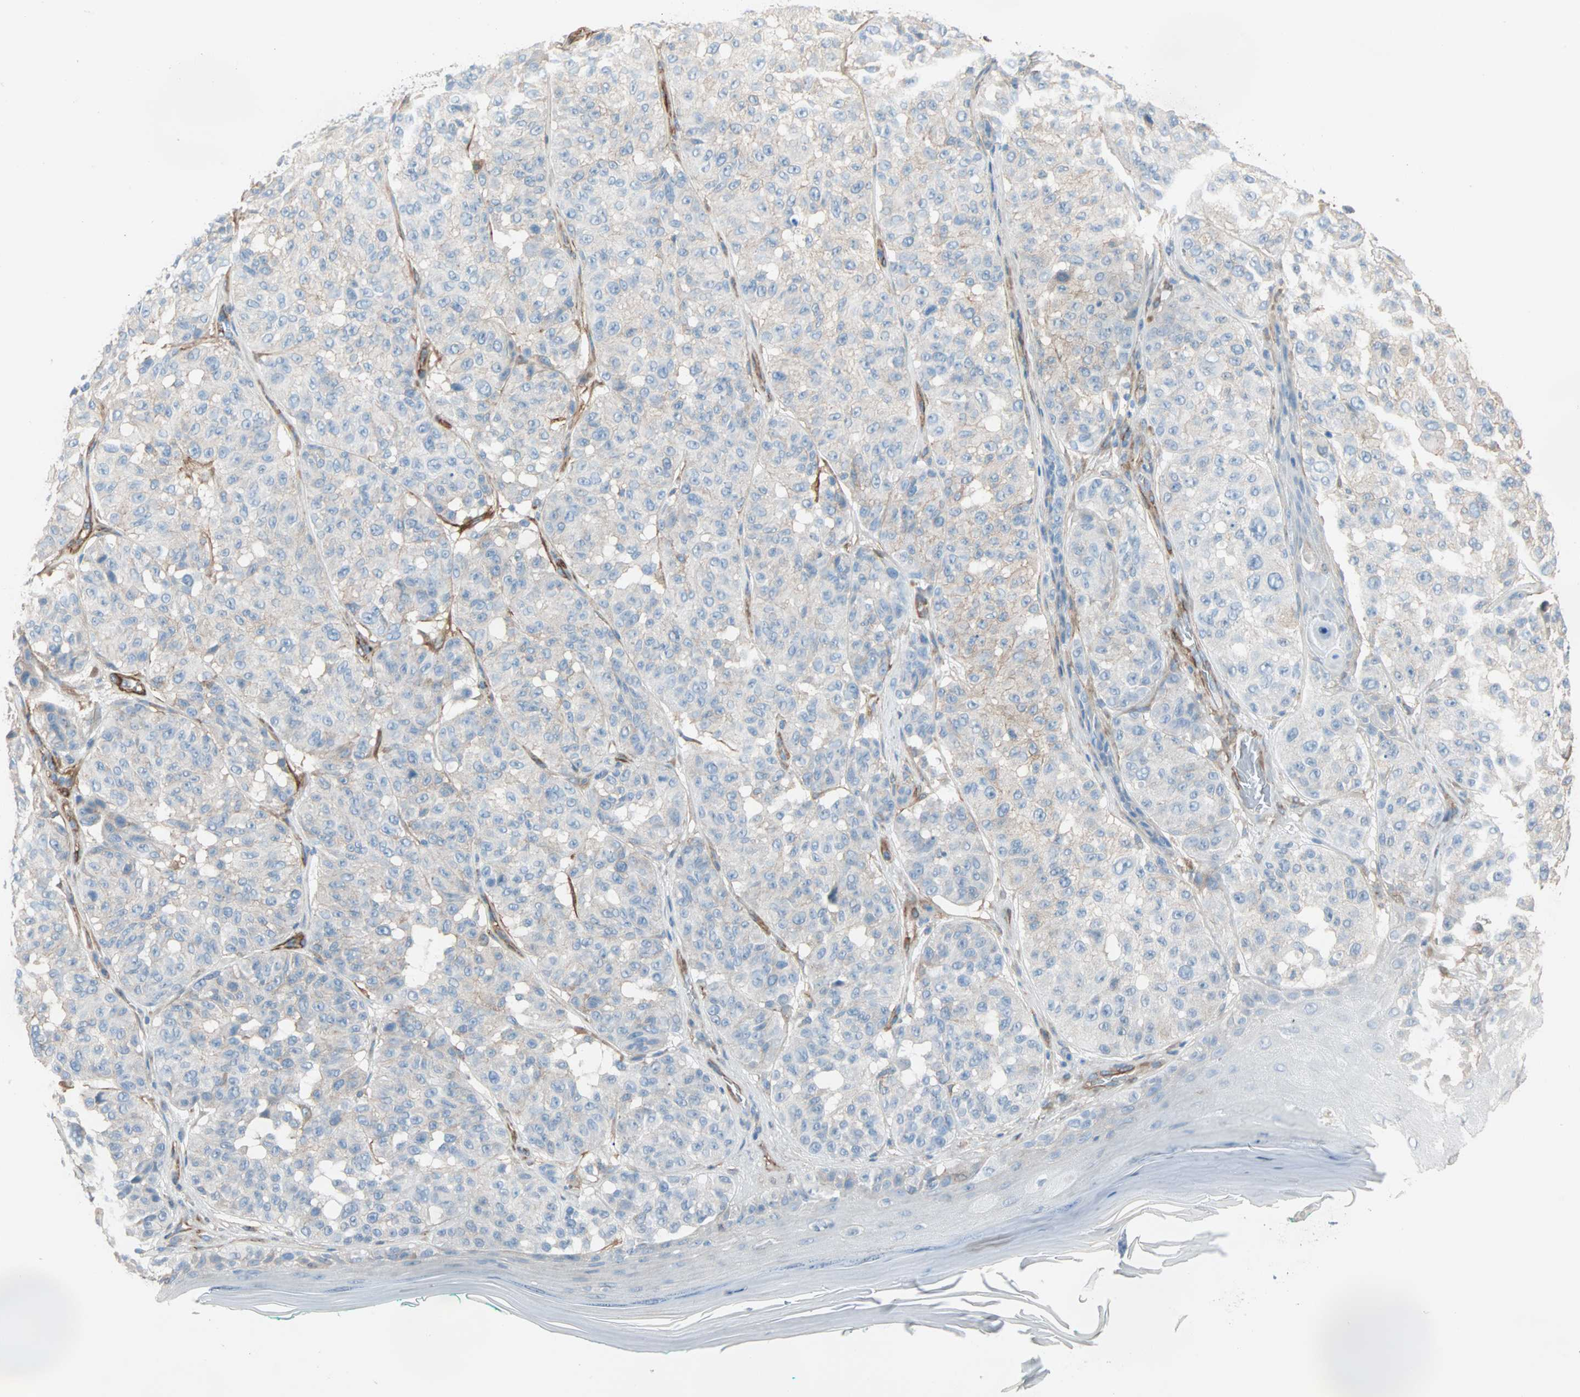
{"staining": {"intensity": "weak", "quantity": "25%-75%", "location": "cytoplasmic/membranous"}, "tissue": "melanoma", "cell_type": "Tumor cells", "image_type": "cancer", "snomed": [{"axis": "morphology", "description": "Malignant melanoma, NOS"}, {"axis": "topography", "description": "Skin"}], "caption": "Immunohistochemistry (IHC) (DAB) staining of malignant melanoma displays weak cytoplasmic/membranous protein expression in approximately 25%-75% of tumor cells.", "gene": "EPB41L2", "patient": {"sex": "female", "age": 46}}